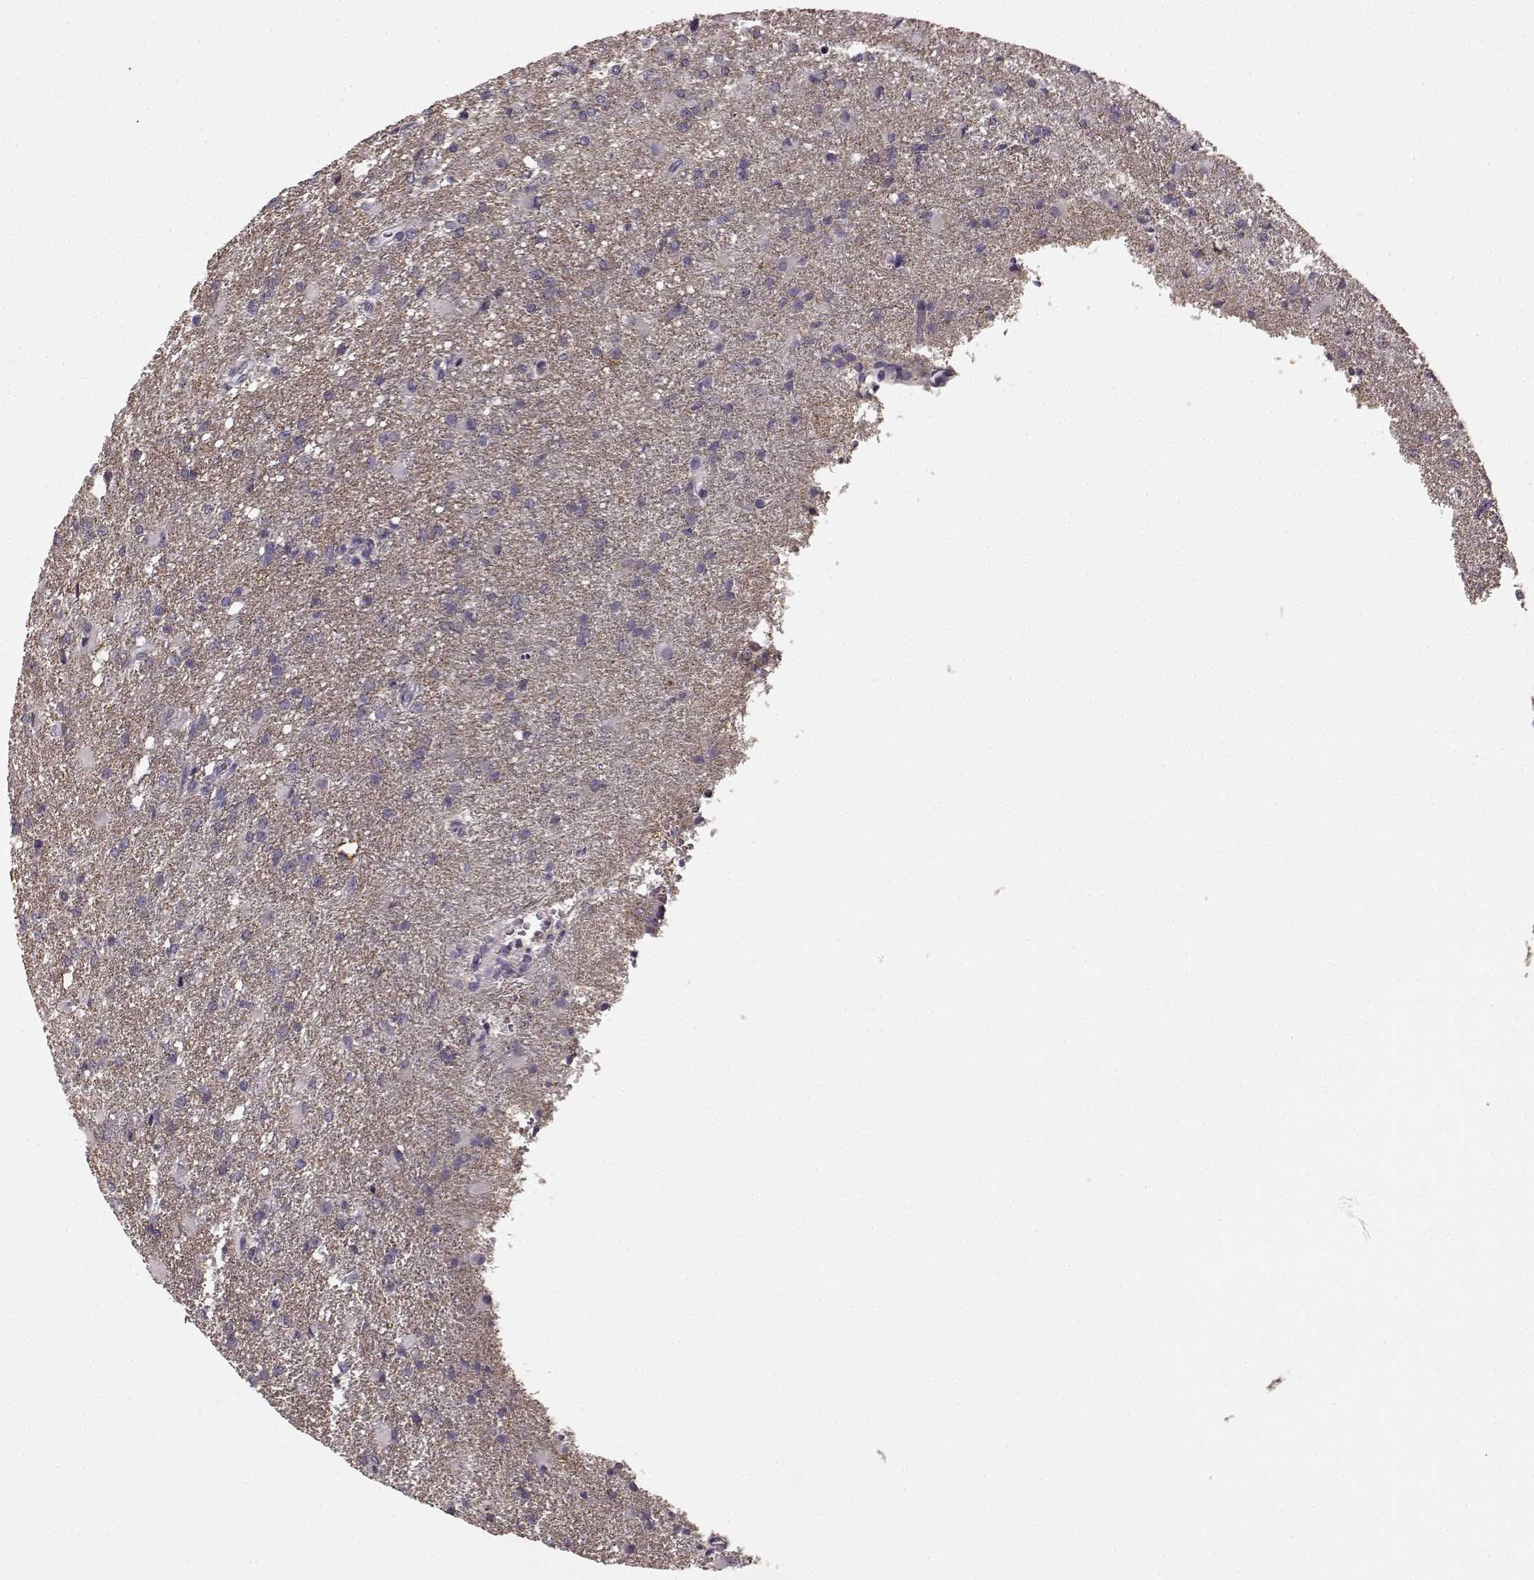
{"staining": {"intensity": "negative", "quantity": "none", "location": "none"}, "tissue": "glioma", "cell_type": "Tumor cells", "image_type": "cancer", "snomed": [{"axis": "morphology", "description": "Glioma, malignant, High grade"}, {"axis": "topography", "description": "Brain"}], "caption": "Immunohistochemical staining of malignant glioma (high-grade) reveals no significant positivity in tumor cells.", "gene": "PRKCE", "patient": {"sex": "male", "age": 68}}